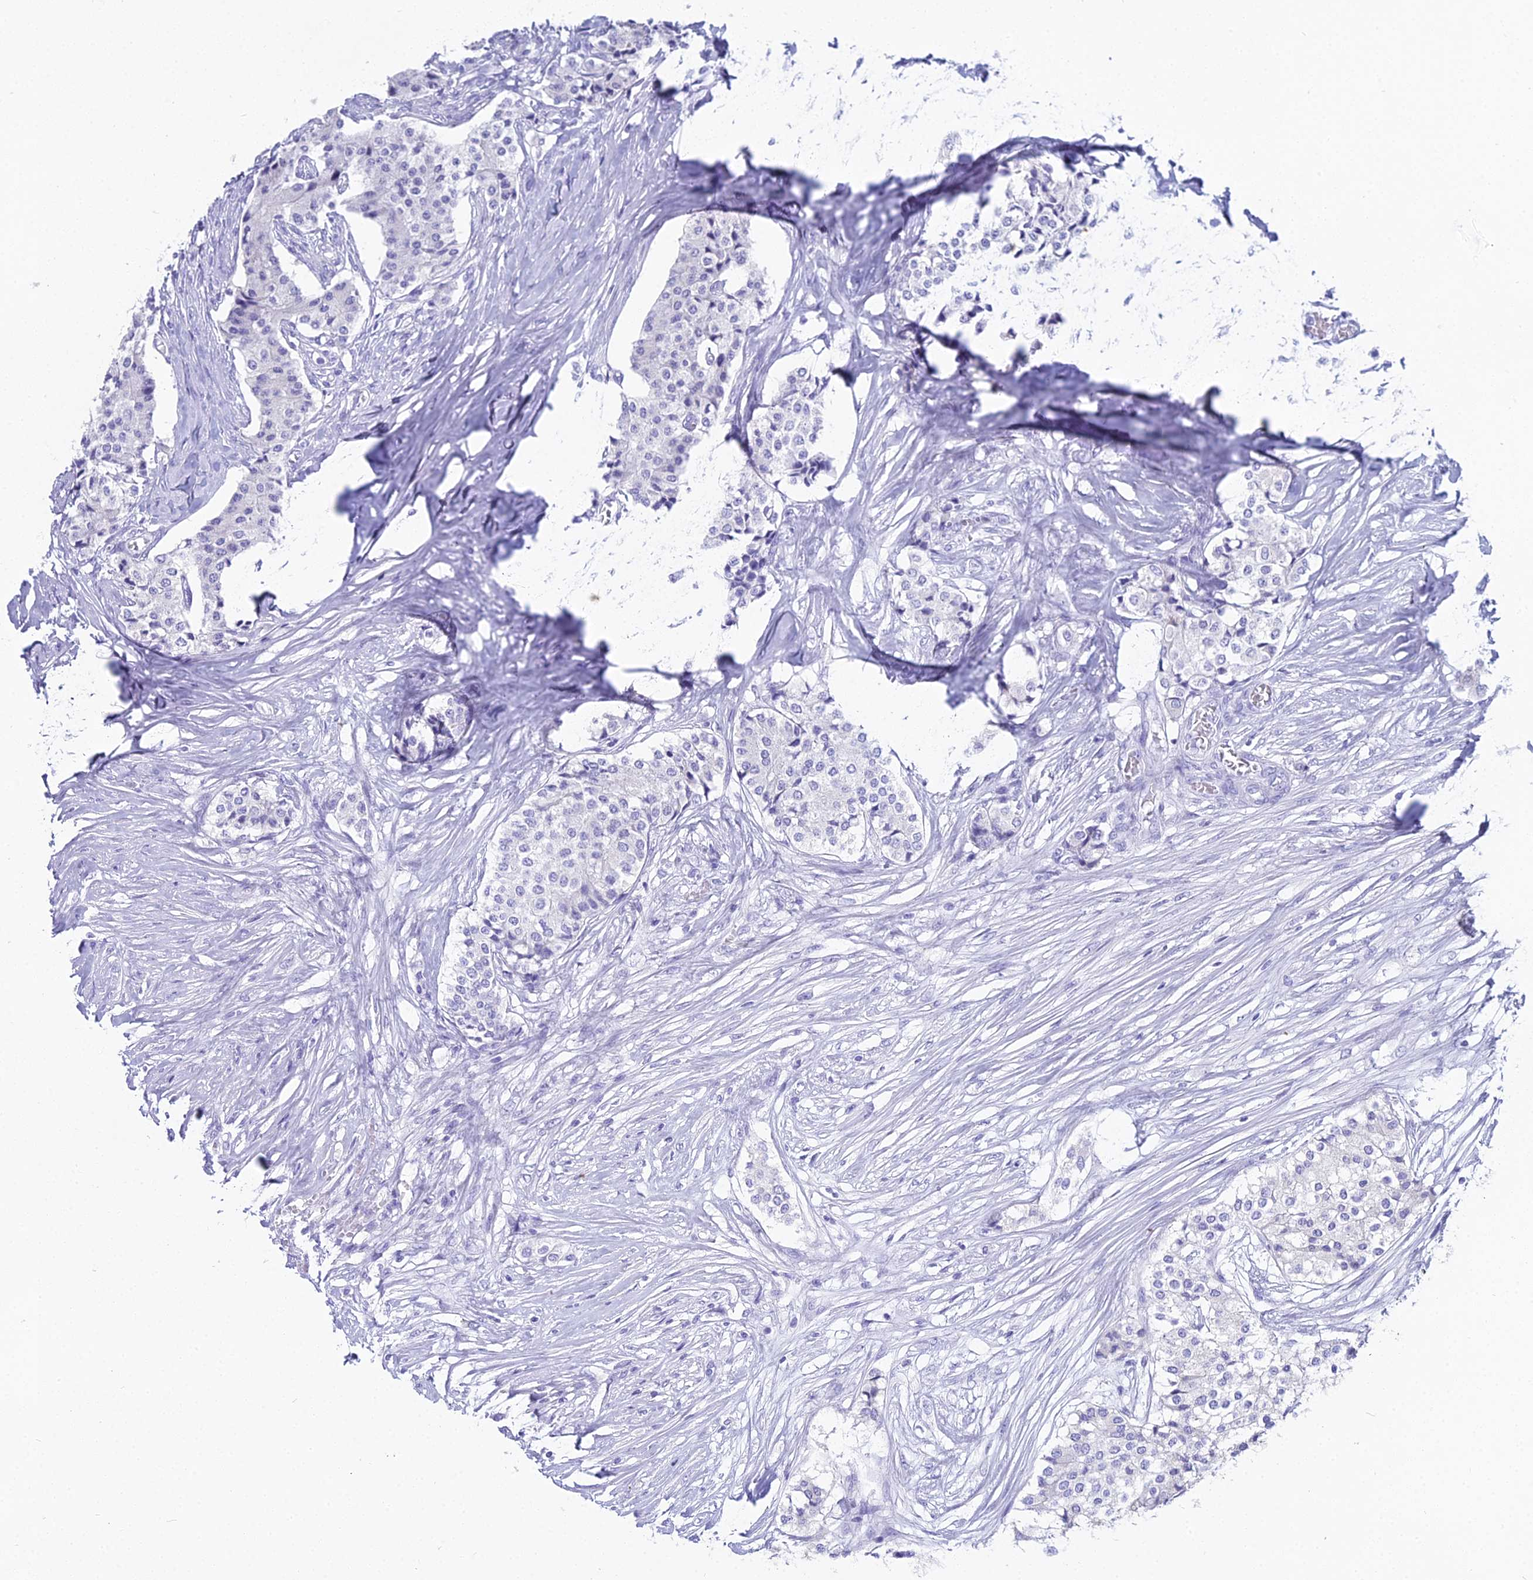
{"staining": {"intensity": "negative", "quantity": "none", "location": "none"}, "tissue": "carcinoid", "cell_type": "Tumor cells", "image_type": "cancer", "snomed": [{"axis": "morphology", "description": "Carcinoid, malignant, NOS"}, {"axis": "topography", "description": "Colon"}], "caption": "Human malignant carcinoid stained for a protein using immunohistochemistry reveals no positivity in tumor cells.", "gene": "CGB2", "patient": {"sex": "female", "age": 52}}